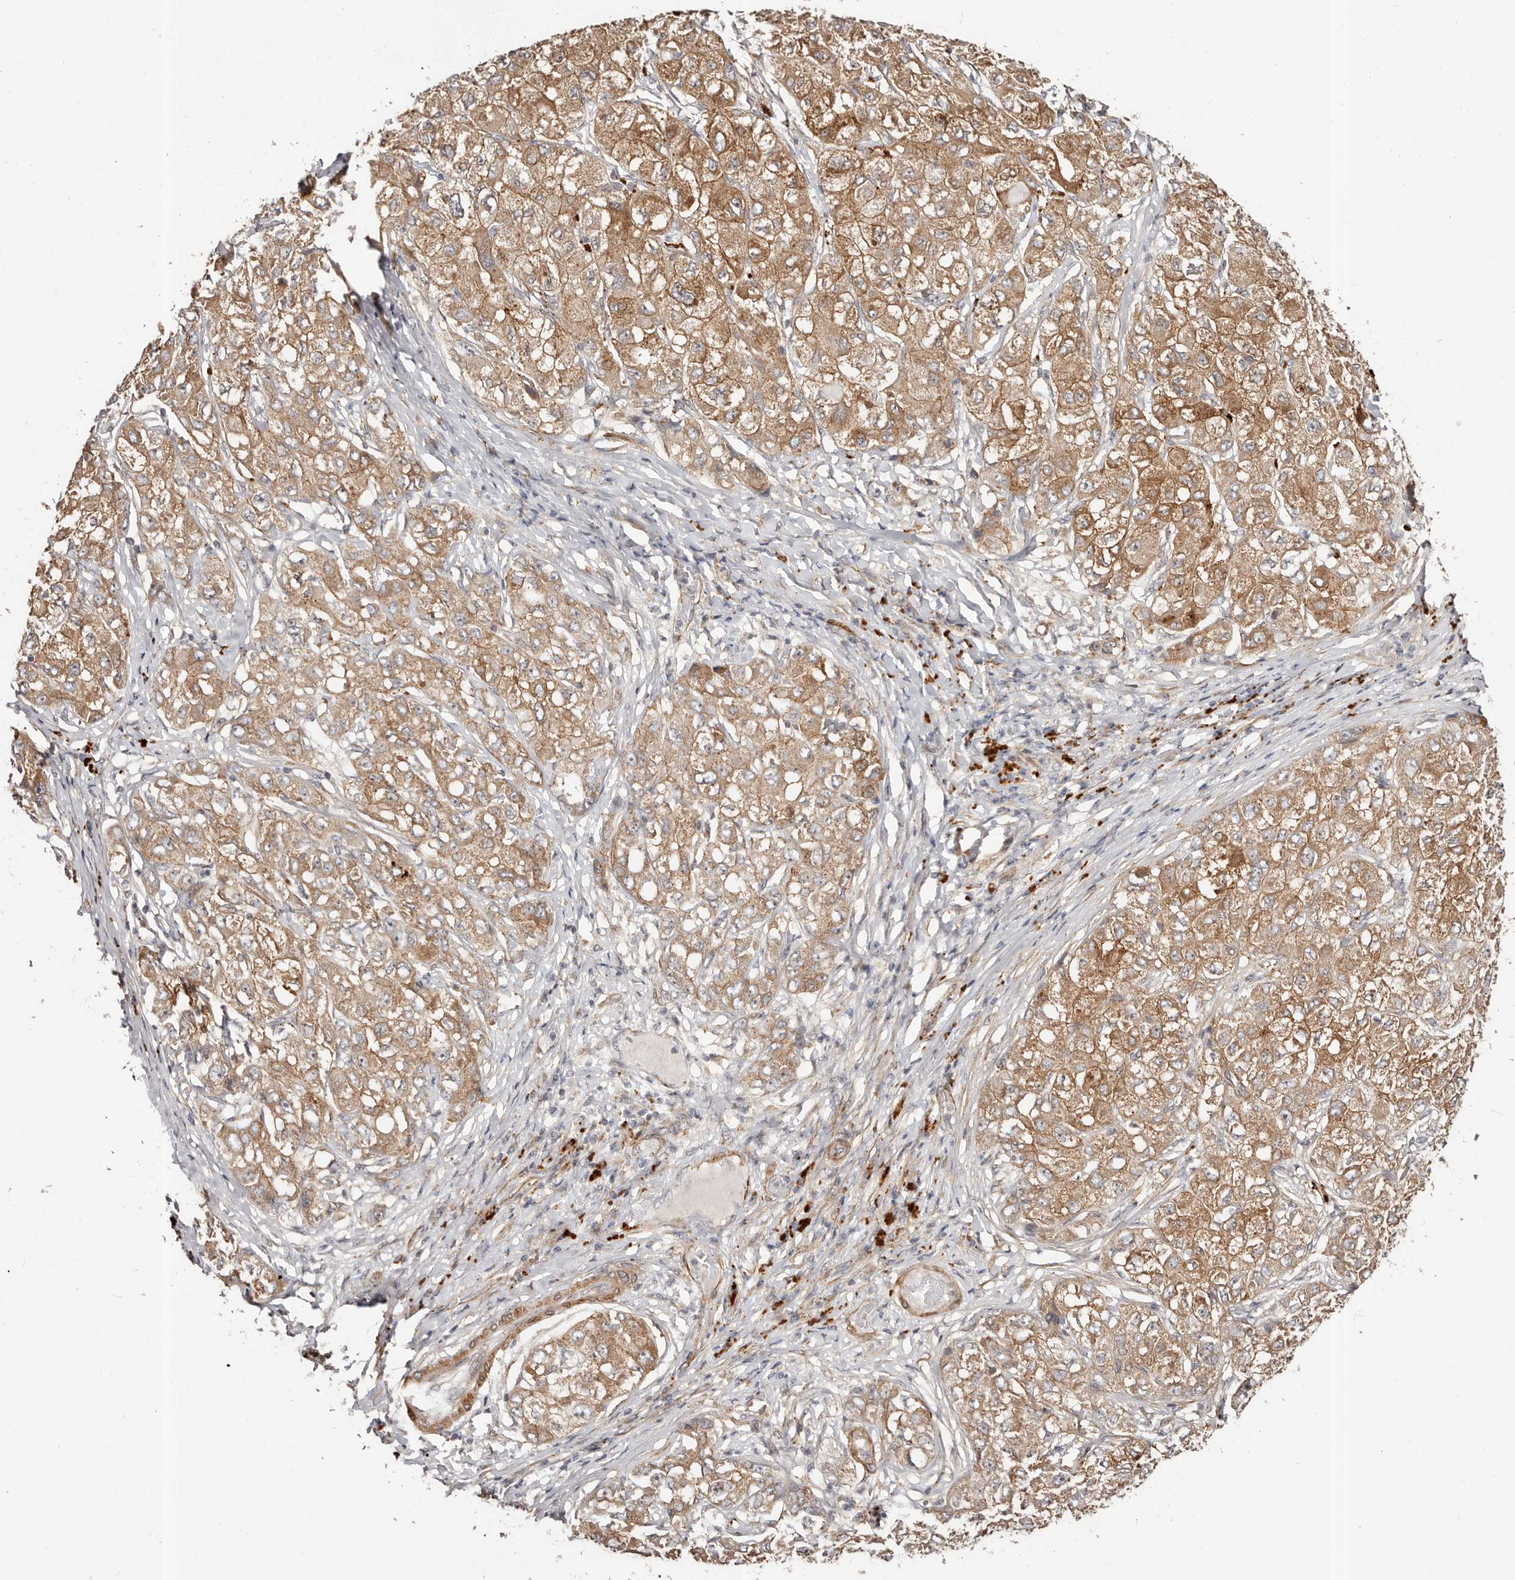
{"staining": {"intensity": "moderate", "quantity": ">75%", "location": "cytoplasmic/membranous"}, "tissue": "liver cancer", "cell_type": "Tumor cells", "image_type": "cancer", "snomed": [{"axis": "morphology", "description": "Carcinoma, Hepatocellular, NOS"}, {"axis": "topography", "description": "Liver"}], "caption": "Protein staining of liver hepatocellular carcinoma tissue reveals moderate cytoplasmic/membranous expression in about >75% of tumor cells. The protein of interest is stained brown, and the nuclei are stained in blue (DAB (3,3'-diaminobenzidine) IHC with brightfield microscopy, high magnification).", "gene": "MICAL2", "patient": {"sex": "male", "age": 80}}